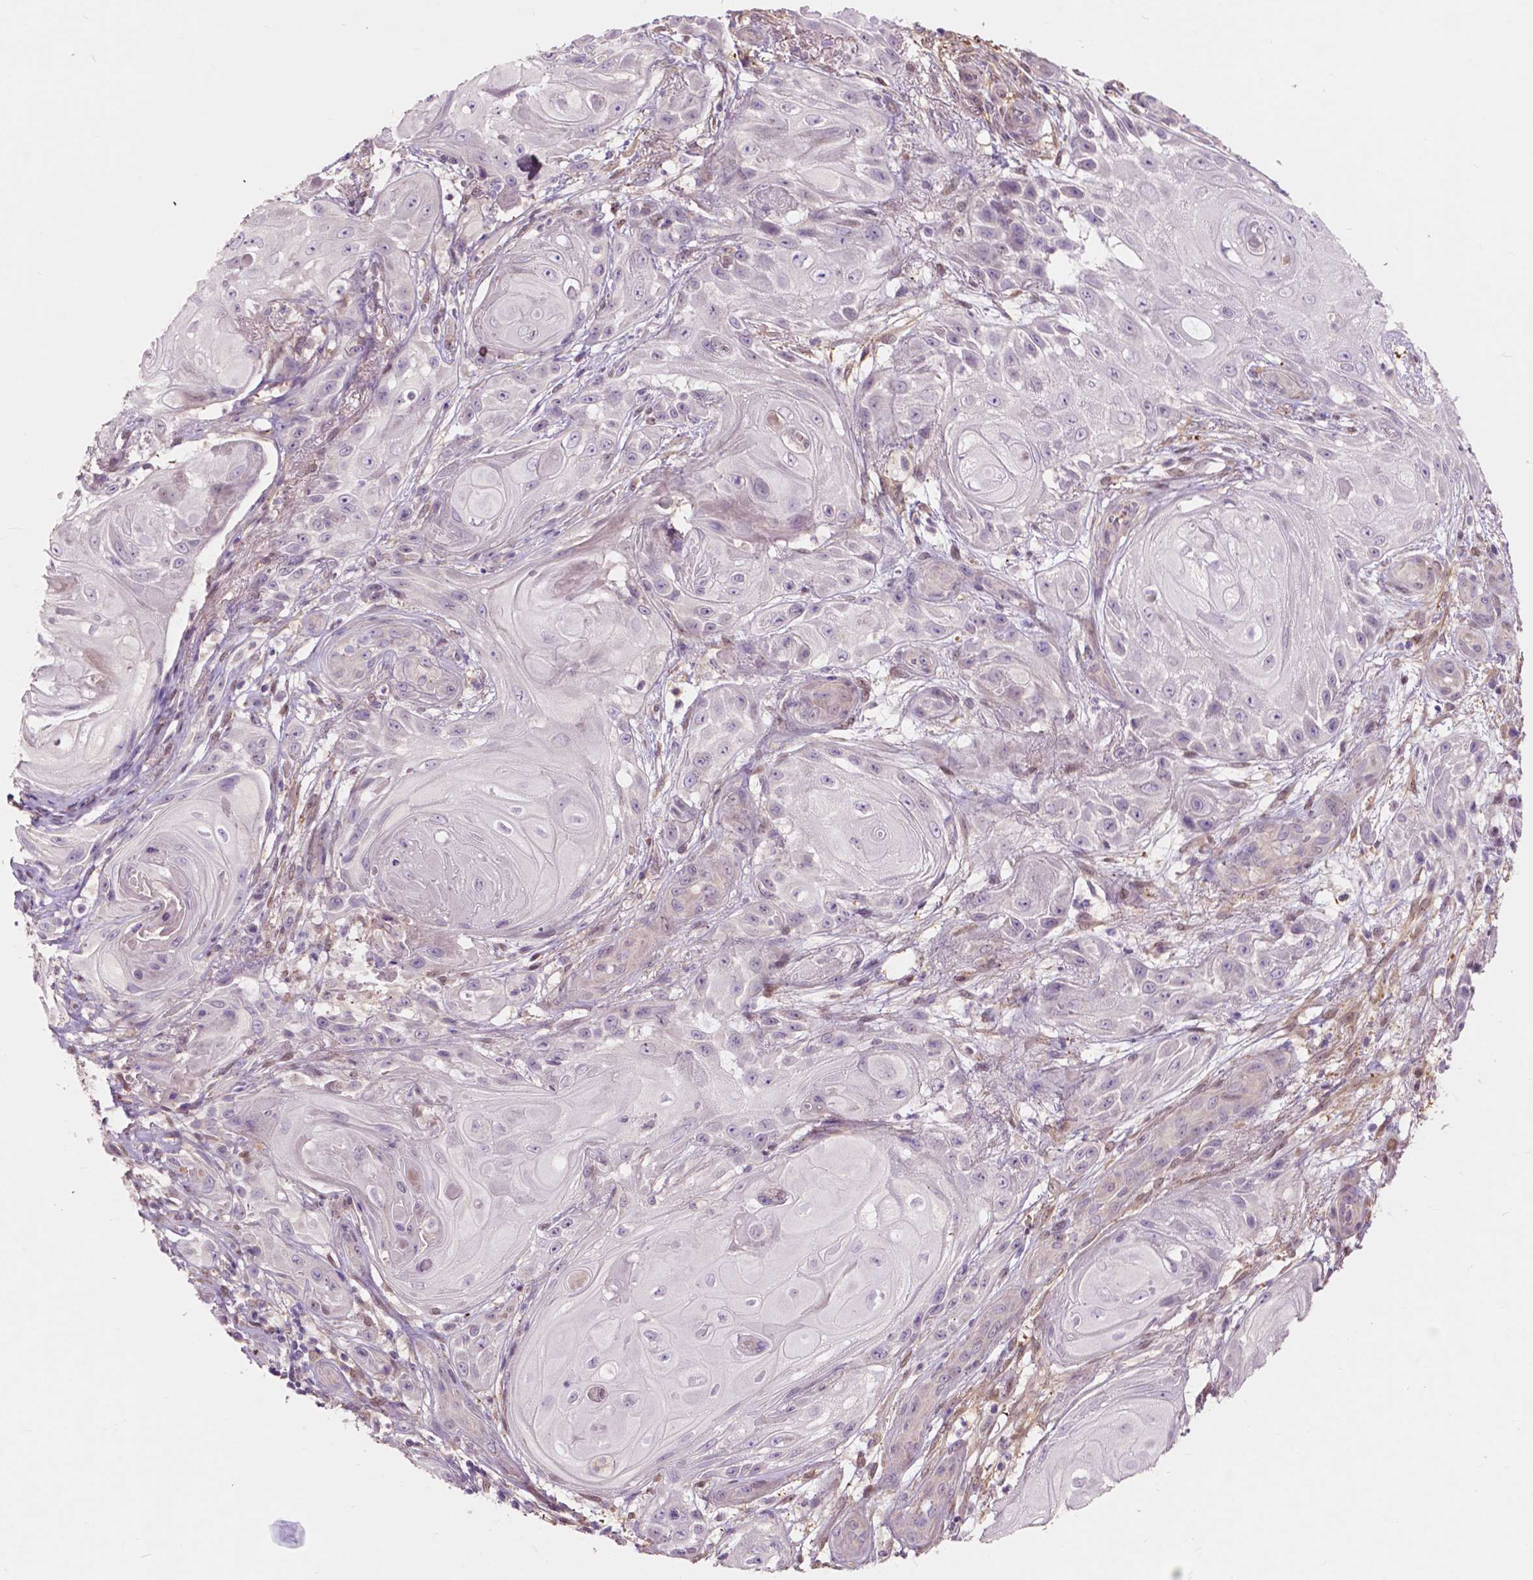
{"staining": {"intensity": "negative", "quantity": "none", "location": "none"}, "tissue": "skin cancer", "cell_type": "Tumor cells", "image_type": "cancer", "snomed": [{"axis": "morphology", "description": "Squamous cell carcinoma, NOS"}, {"axis": "topography", "description": "Skin"}], "caption": "Tumor cells show no significant protein staining in skin cancer (squamous cell carcinoma). The staining was performed using DAB to visualize the protein expression in brown, while the nuclei were stained in blue with hematoxylin (Magnification: 20x).", "gene": "GPR37", "patient": {"sex": "male", "age": 62}}